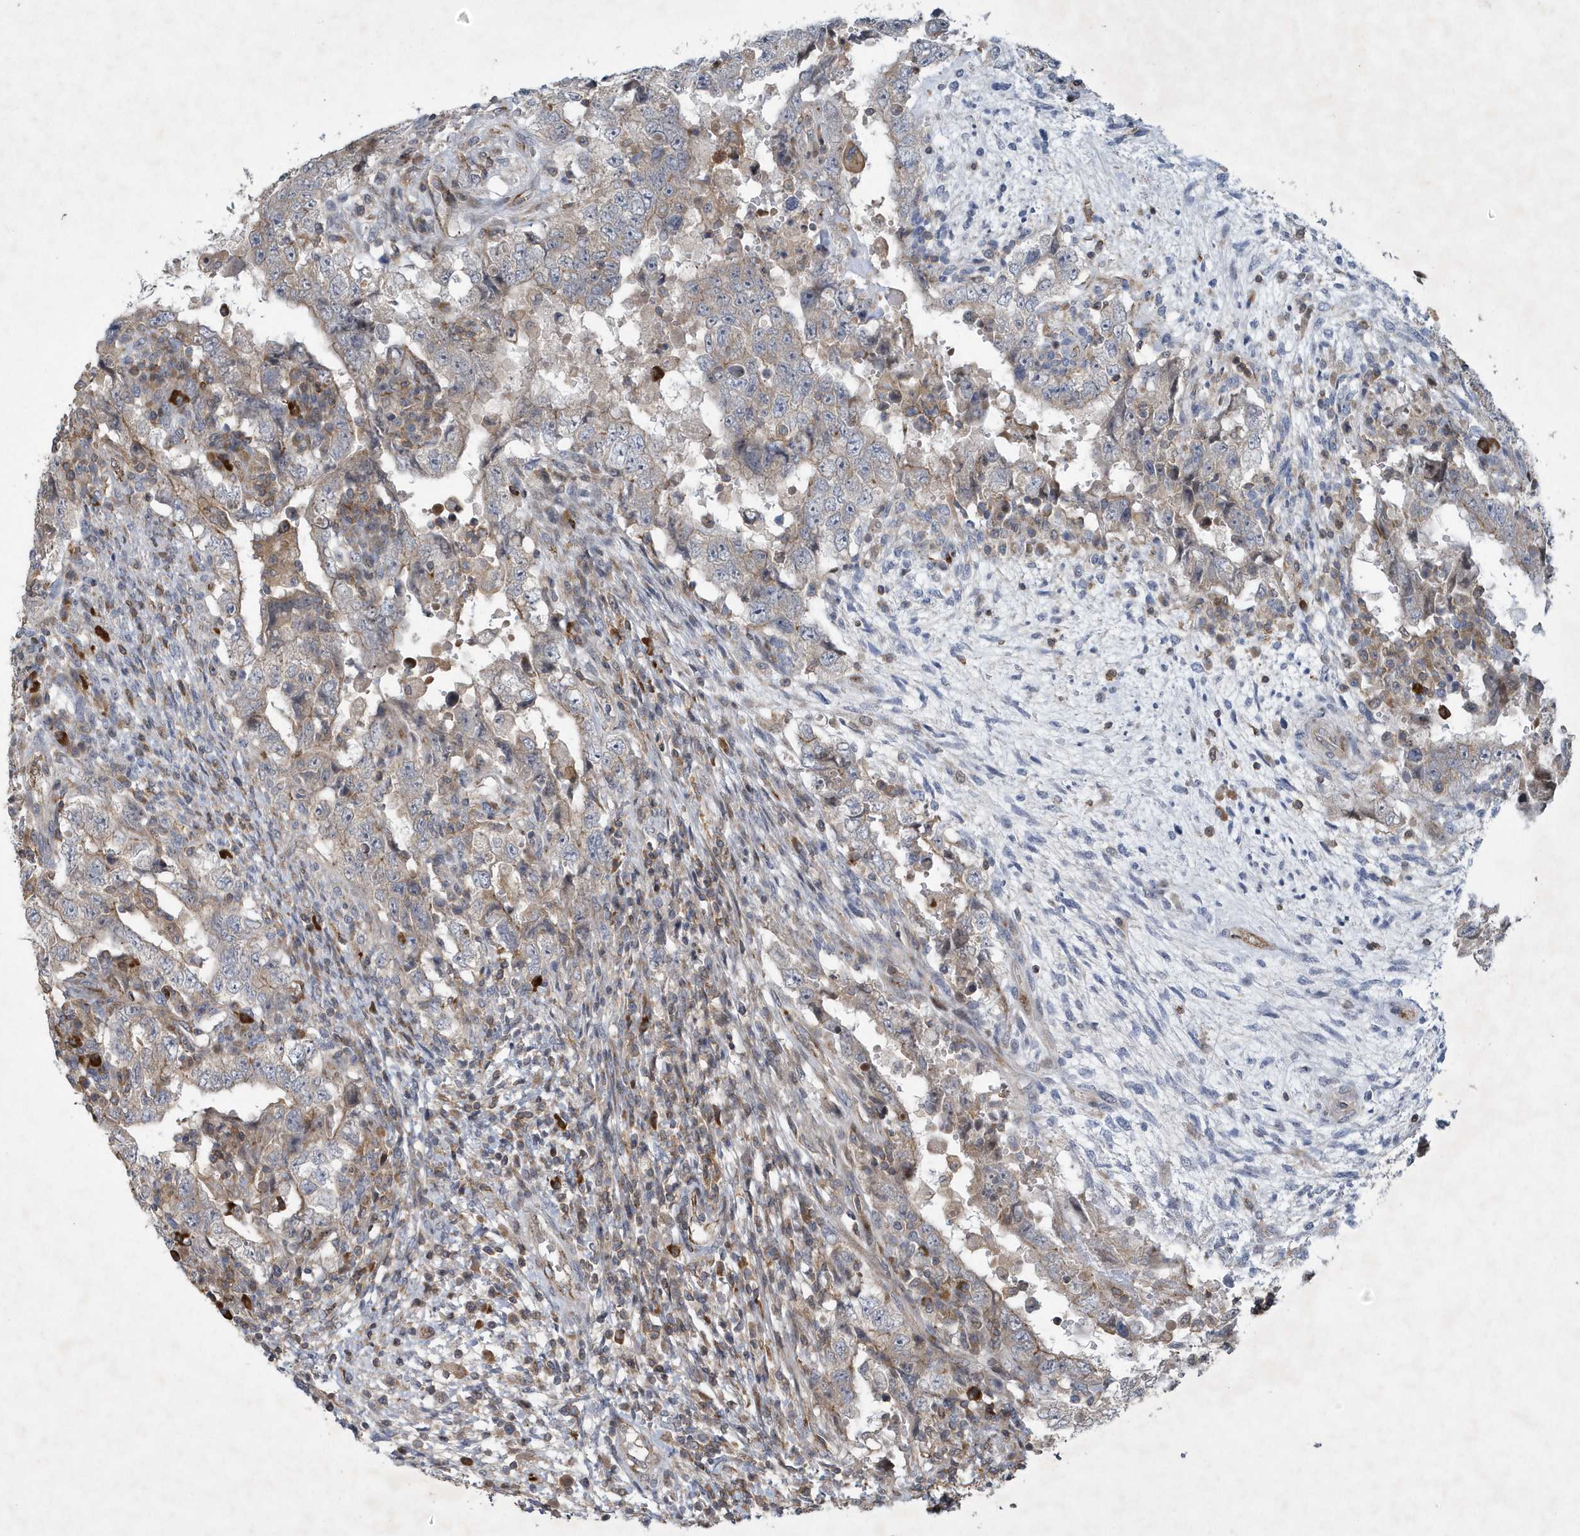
{"staining": {"intensity": "weak", "quantity": "25%-75%", "location": "cytoplasmic/membranous"}, "tissue": "testis cancer", "cell_type": "Tumor cells", "image_type": "cancer", "snomed": [{"axis": "morphology", "description": "Carcinoma, Embryonal, NOS"}, {"axis": "topography", "description": "Testis"}], "caption": "Immunohistochemical staining of human testis embryonal carcinoma demonstrates weak cytoplasmic/membranous protein positivity in about 25%-75% of tumor cells. (DAB (3,3'-diaminobenzidine) IHC, brown staining for protein, blue staining for nuclei).", "gene": "N4BP2", "patient": {"sex": "male", "age": 26}}